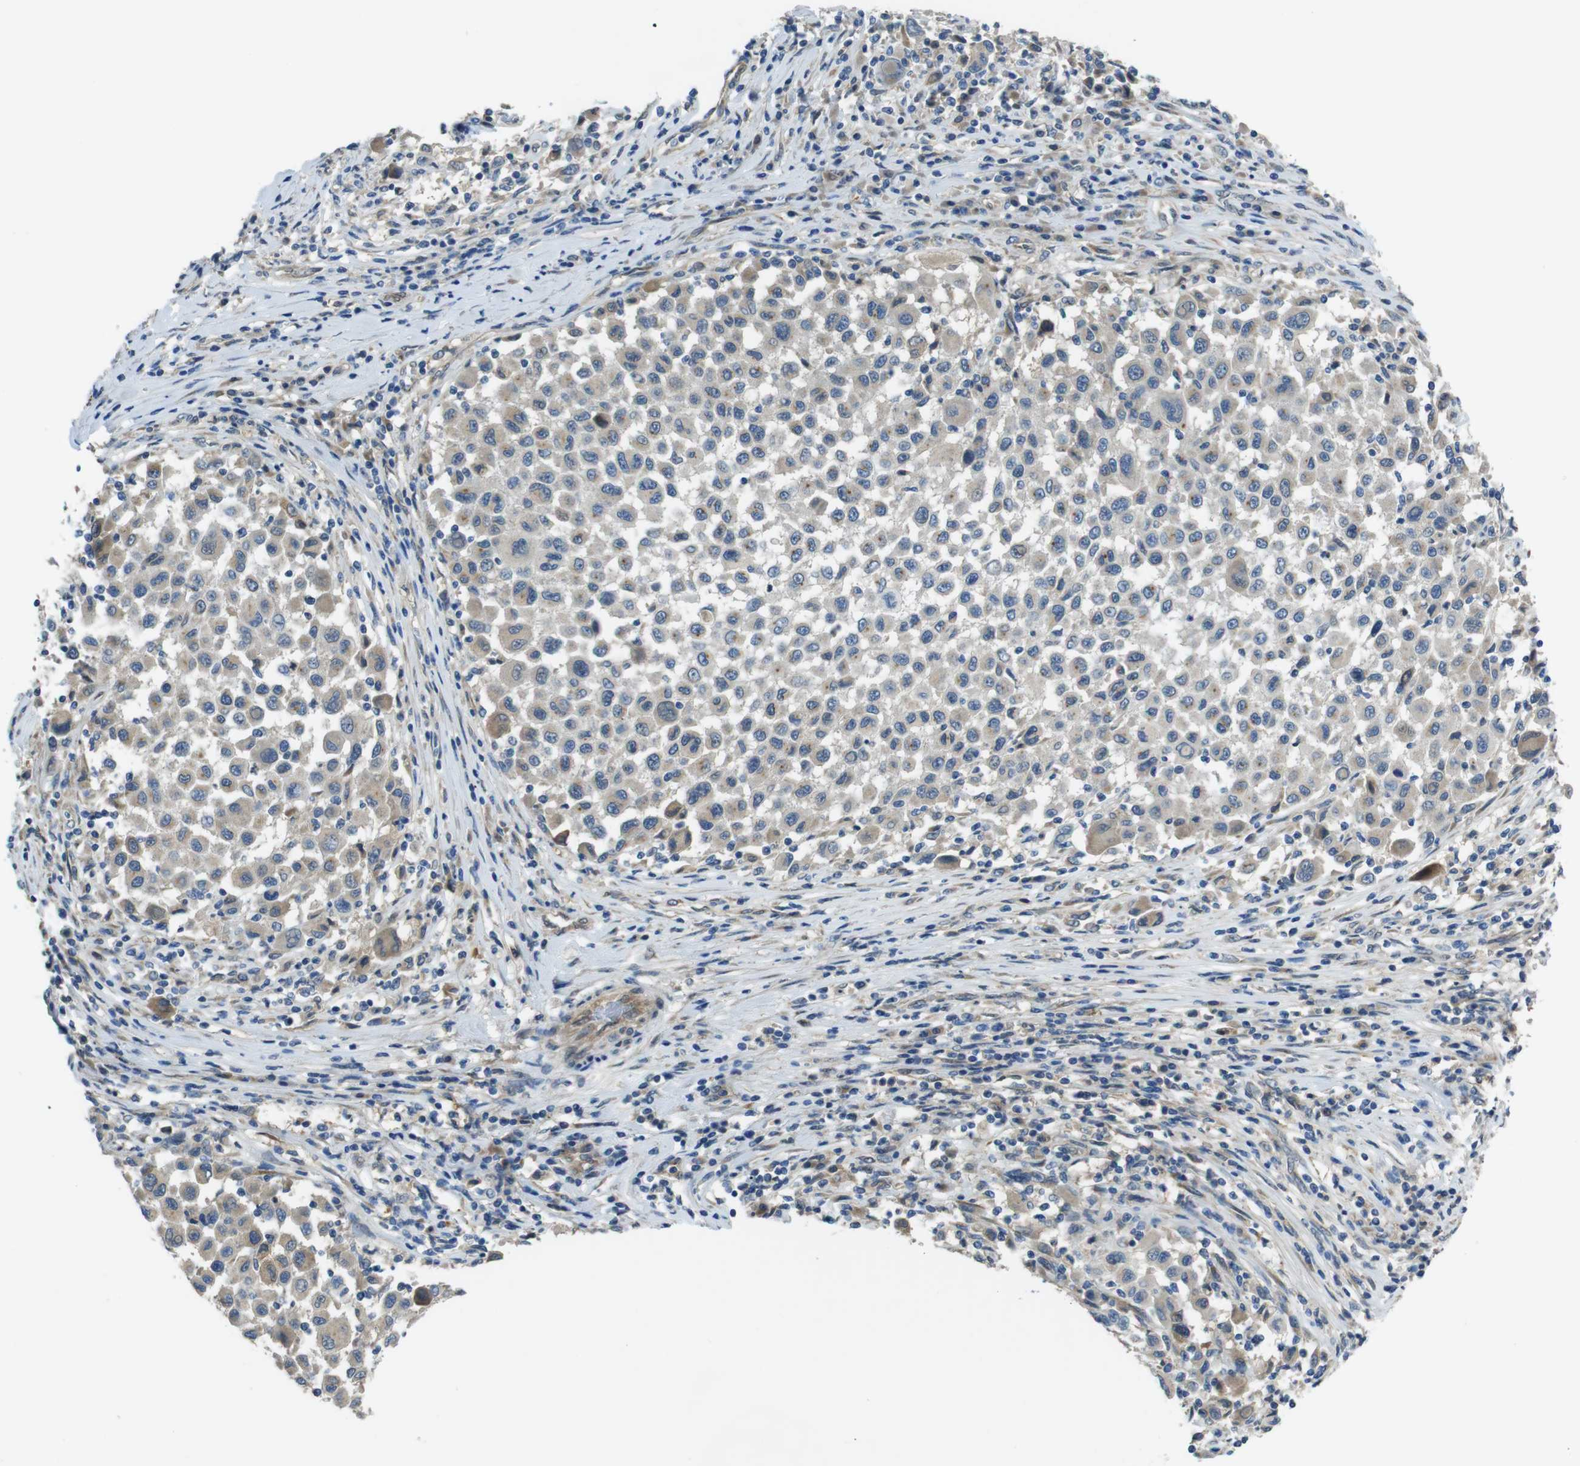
{"staining": {"intensity": "weak", "quantity": "25%-75%", "location": "cytoplasmic/membranous"}, "tissue": "melanoma", "cell_type": "Tumor cells", "image_type": "cancer", "snomed": [{"axis": "morphology", "description": "Malignant melanoma, Metastatic site"}, {"axis": "topography", "description": "Lymph node"}], "caption": "A brown stain labels weak cytoplasmic/membranous expression of a protein in malignant melanoma (metastatic site) tumor cells.", "gene": "RAB6A", "patient": {"sex": "male", "age": 61}}